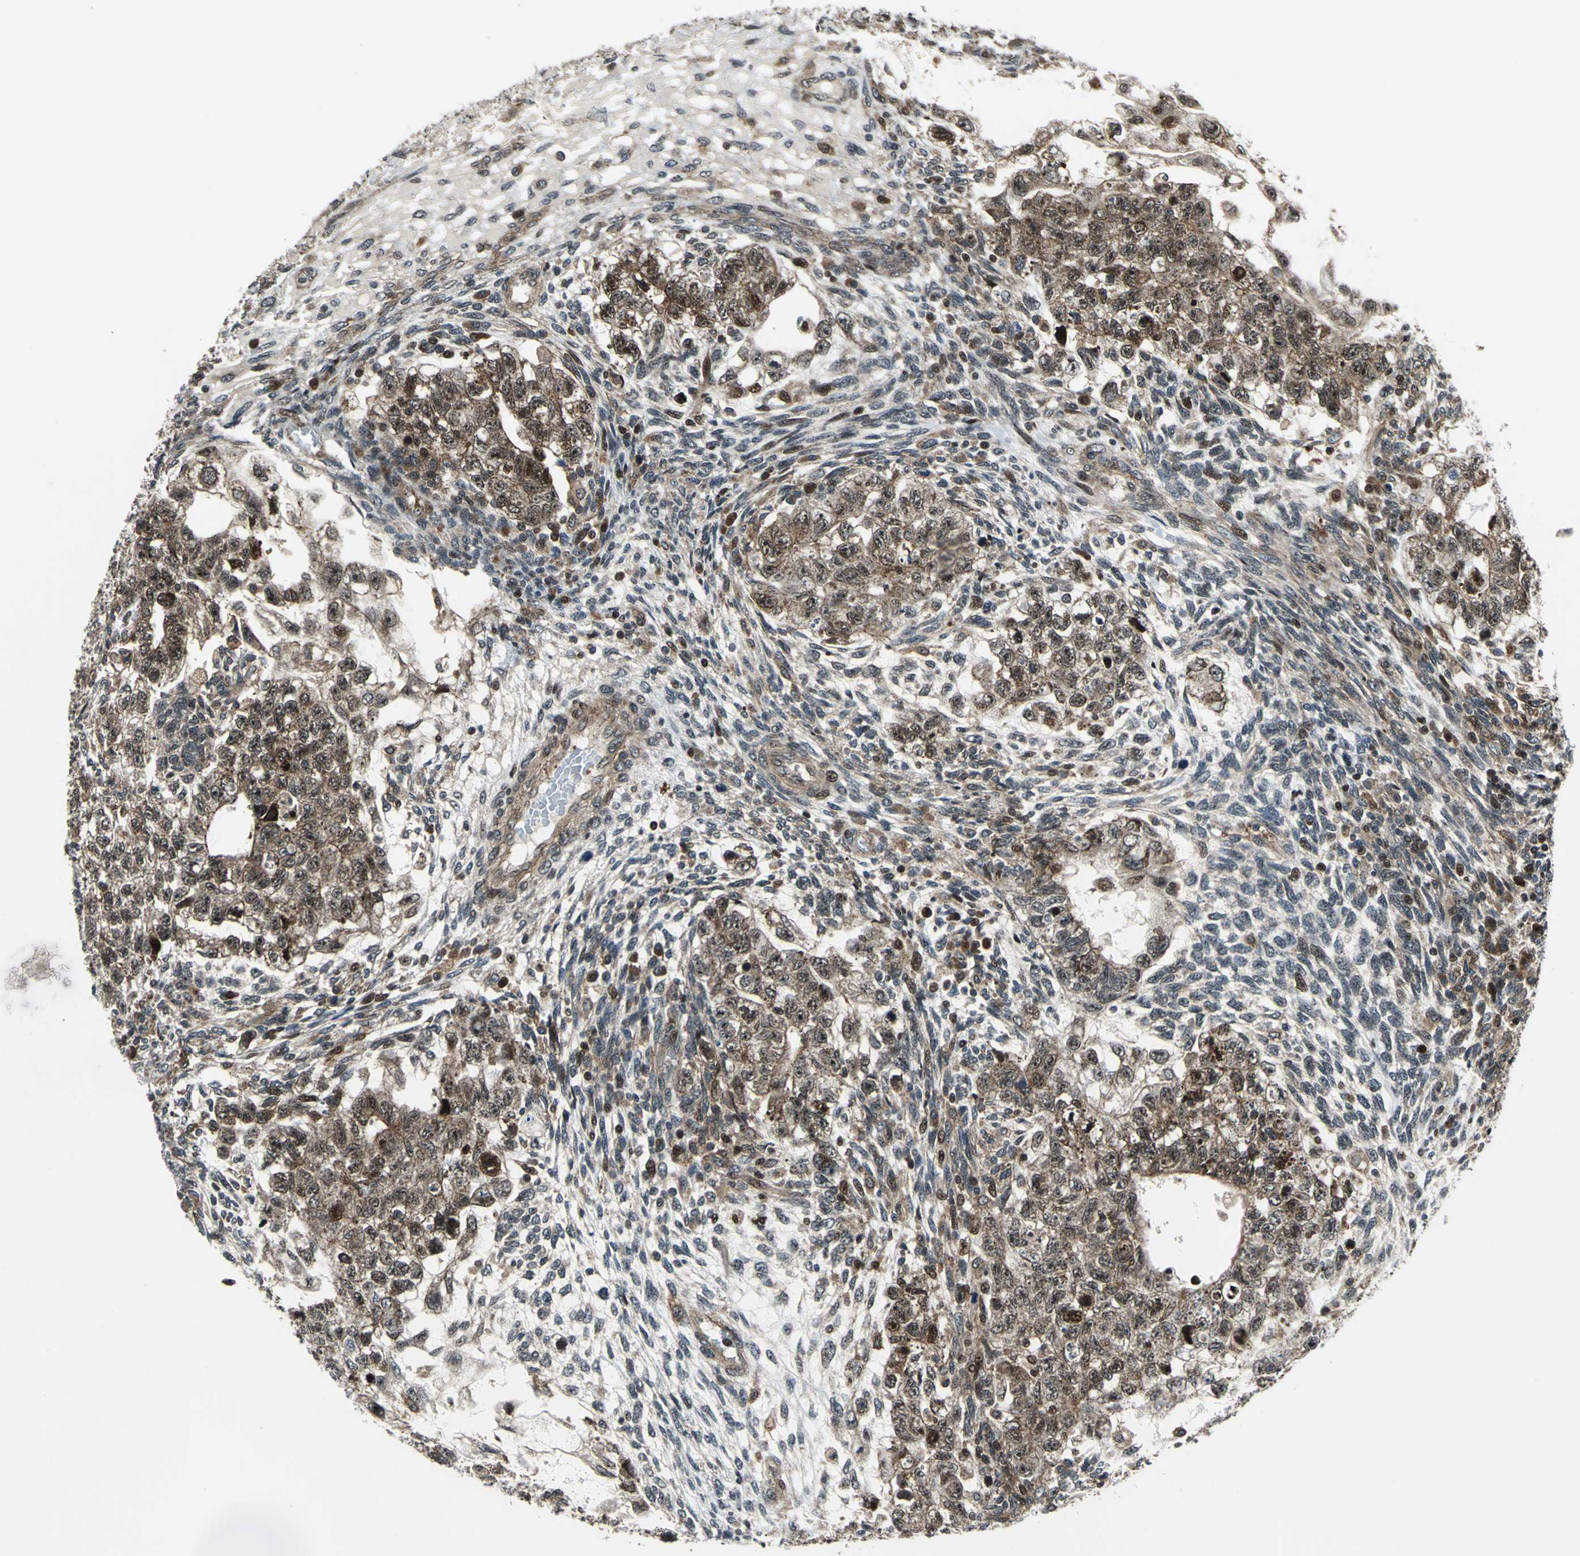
{"staining": {"intensity": "moderate", "quantity": ">75%", "location": "cytoplasmic/membranous"}, "tissue": "testis cancer", "cell_type": "Tumor cells", "image_type": "cancer", "snomed": [{"axis": "morphology", "description": "Normal tissue, NOS"}, {"axis": "morphology", "description": "Carcinoma, Embryonal, NOS"}, {"axis": "topography", "description": "Testis"}], "caption": "A histopathology image of testis embryonal carcinoma stained for a protein exhibits moderate cytoplasmic/membranous brown staining in tumor cells.", "gene": "AATF", "patient": {"sex": "male", "age": 36}}